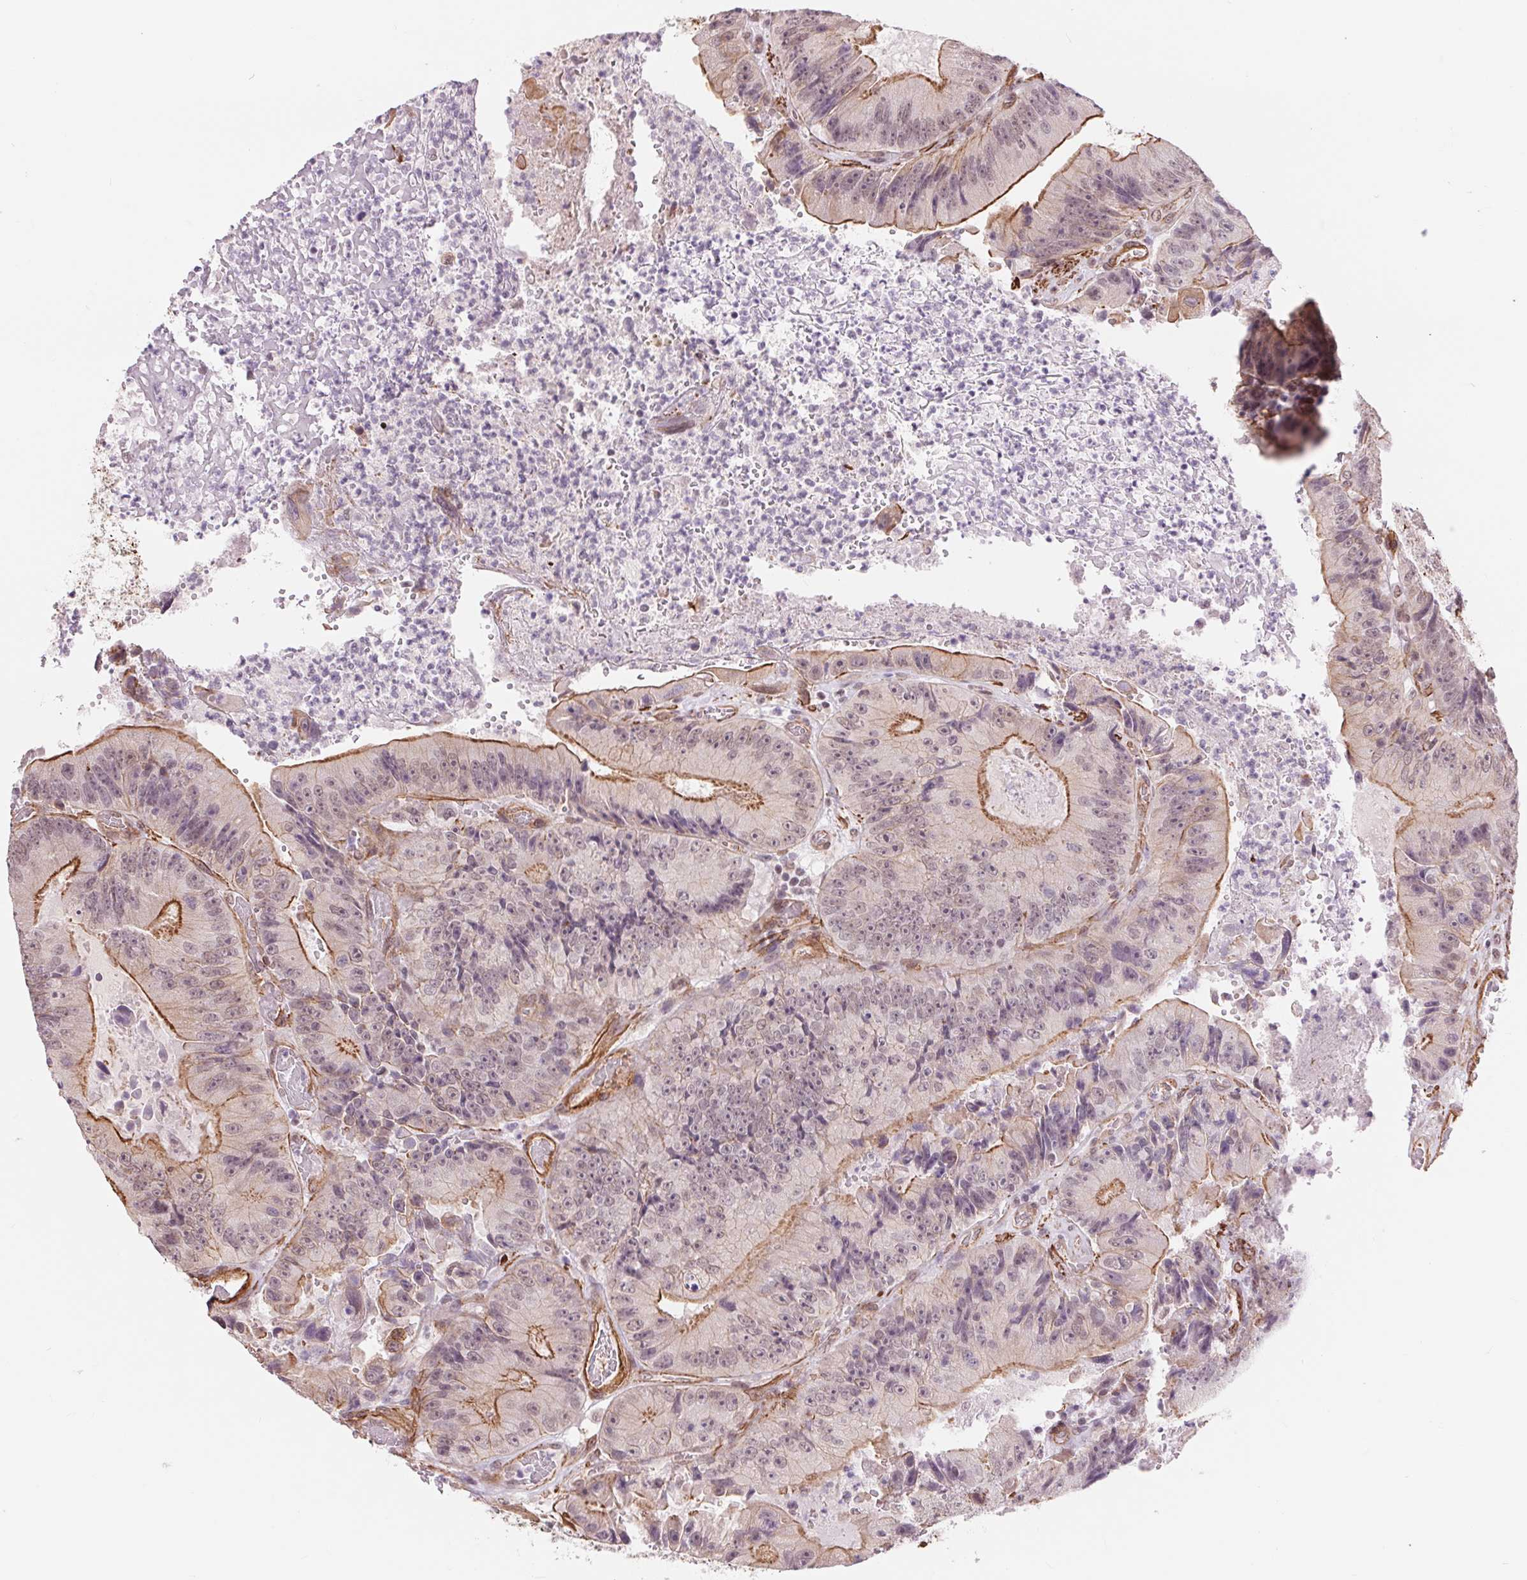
{"staining": {"intensity": "moderate", "quantity": "<25%", "location": "cytoplasmic/membranous"}, "tissue": "colorectal cancer", "cell_type": "Tumor cells", "image_type": "cancer", "snomed": [{"axis": "morphology", "description": "Adenocarcinoma, NOS"}, {"axis": "topography", "description": "Colon"}], "caption": "This image shows immunohistochemistry staining of colorectal cancer (adenocarcinoma), with low moderate cytoplasmic/membranous staining in about <25% of tumor cells.", "gene": "BCAT1", "patient": {"sex": "female", "age": 86}}